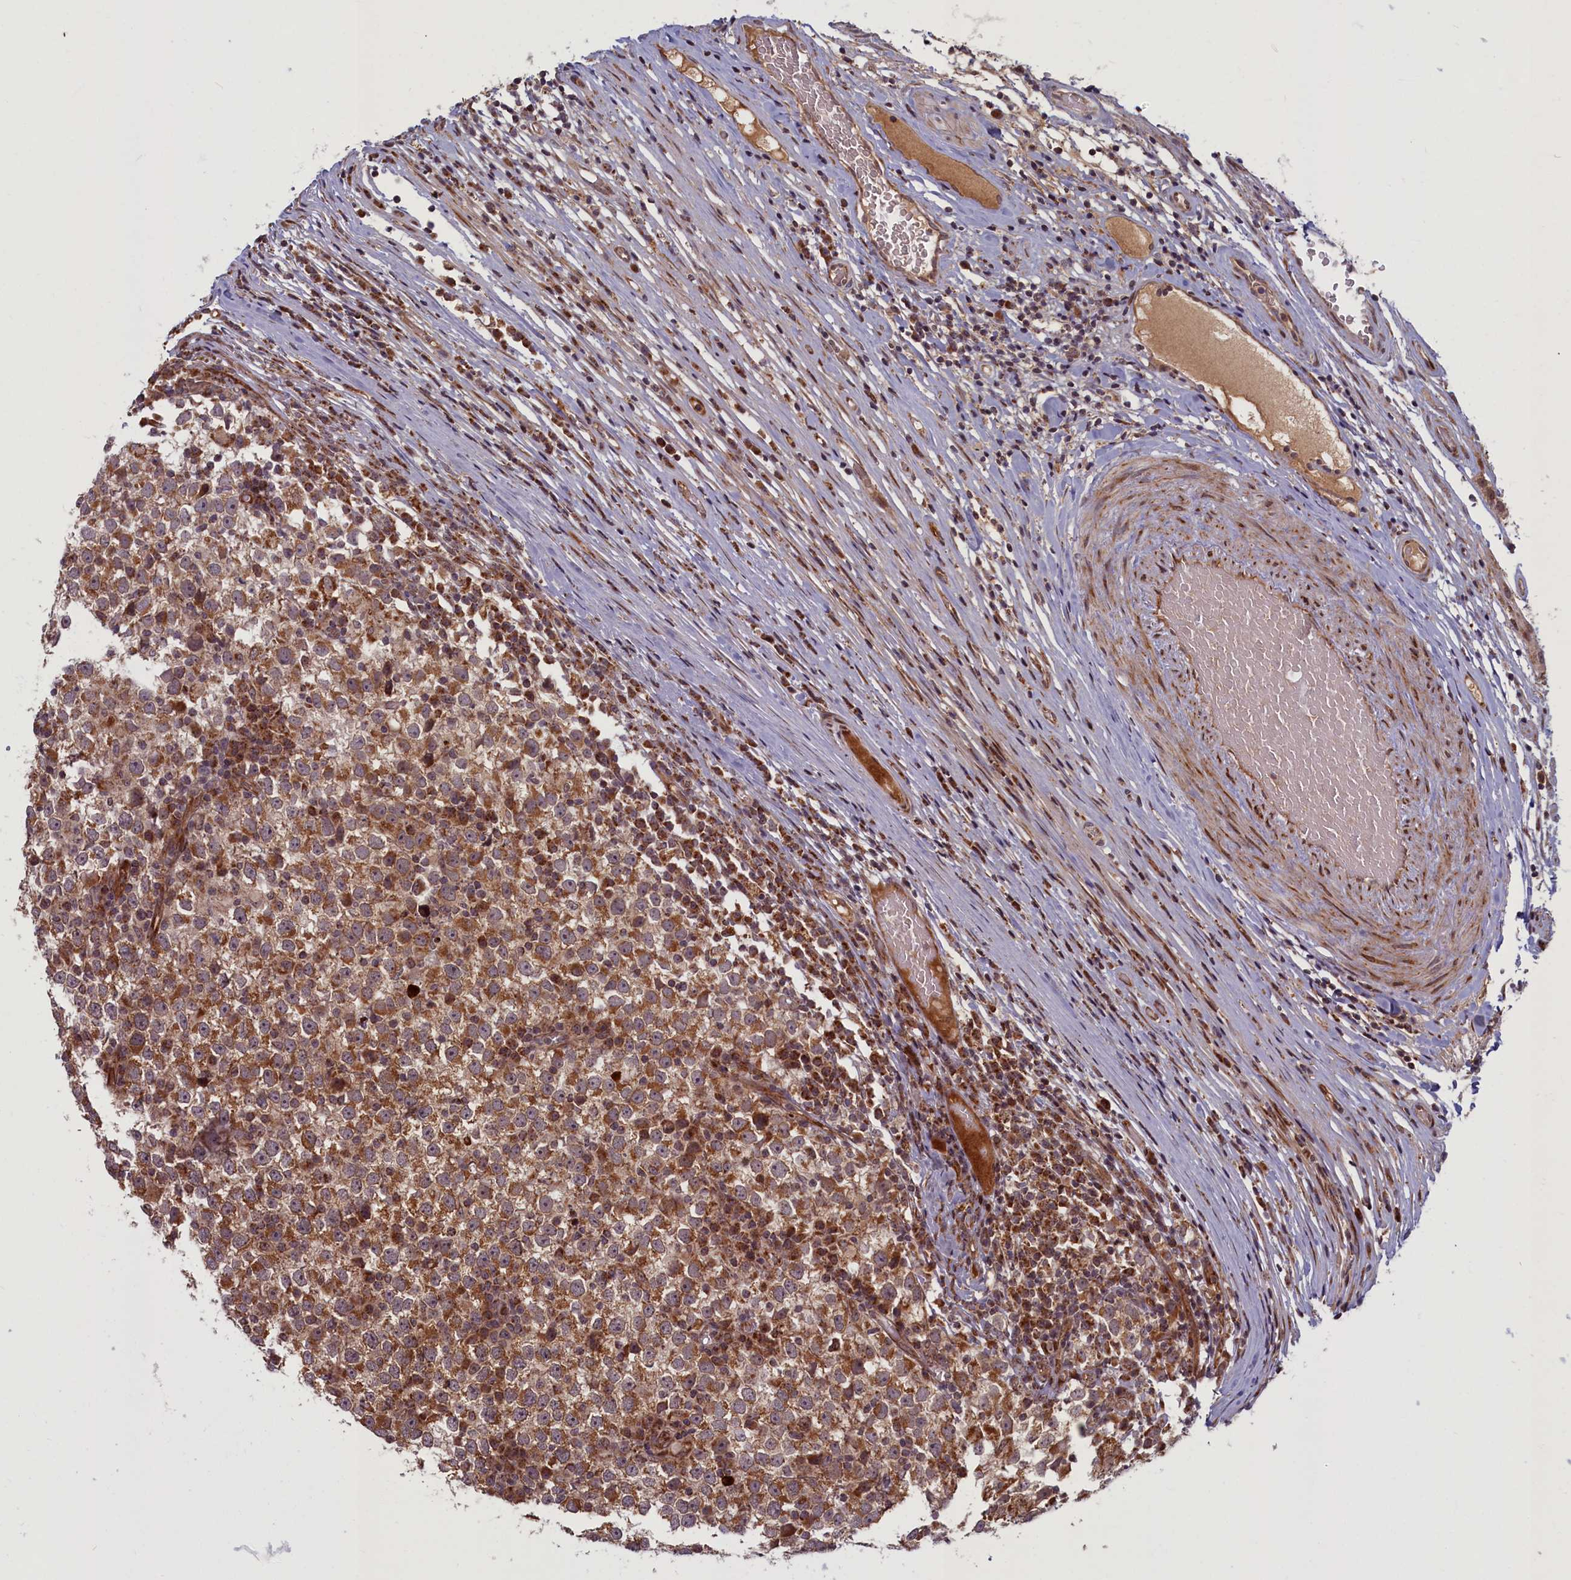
{"staining": {"intensity": "strong", "quantity": ">75%", "location": "cytoplasmic/membranous"}, "tissue": "testis cancer", "cell_type": "Tumor cells", "image_type": "cancer", "snomed": [{"axis": "morphology", "description": "Seminoma, NOS"}, {"axis": "topography", "description": "Testis"}], "caption": "Testis cancer tissue exhibits strong cytoplasmic/membranous expression in about >75% of tumor cells, visualized by immunohistochemistry.", "gene": "PLA2G10", "patient": {"sex": "male", "age": 65}}